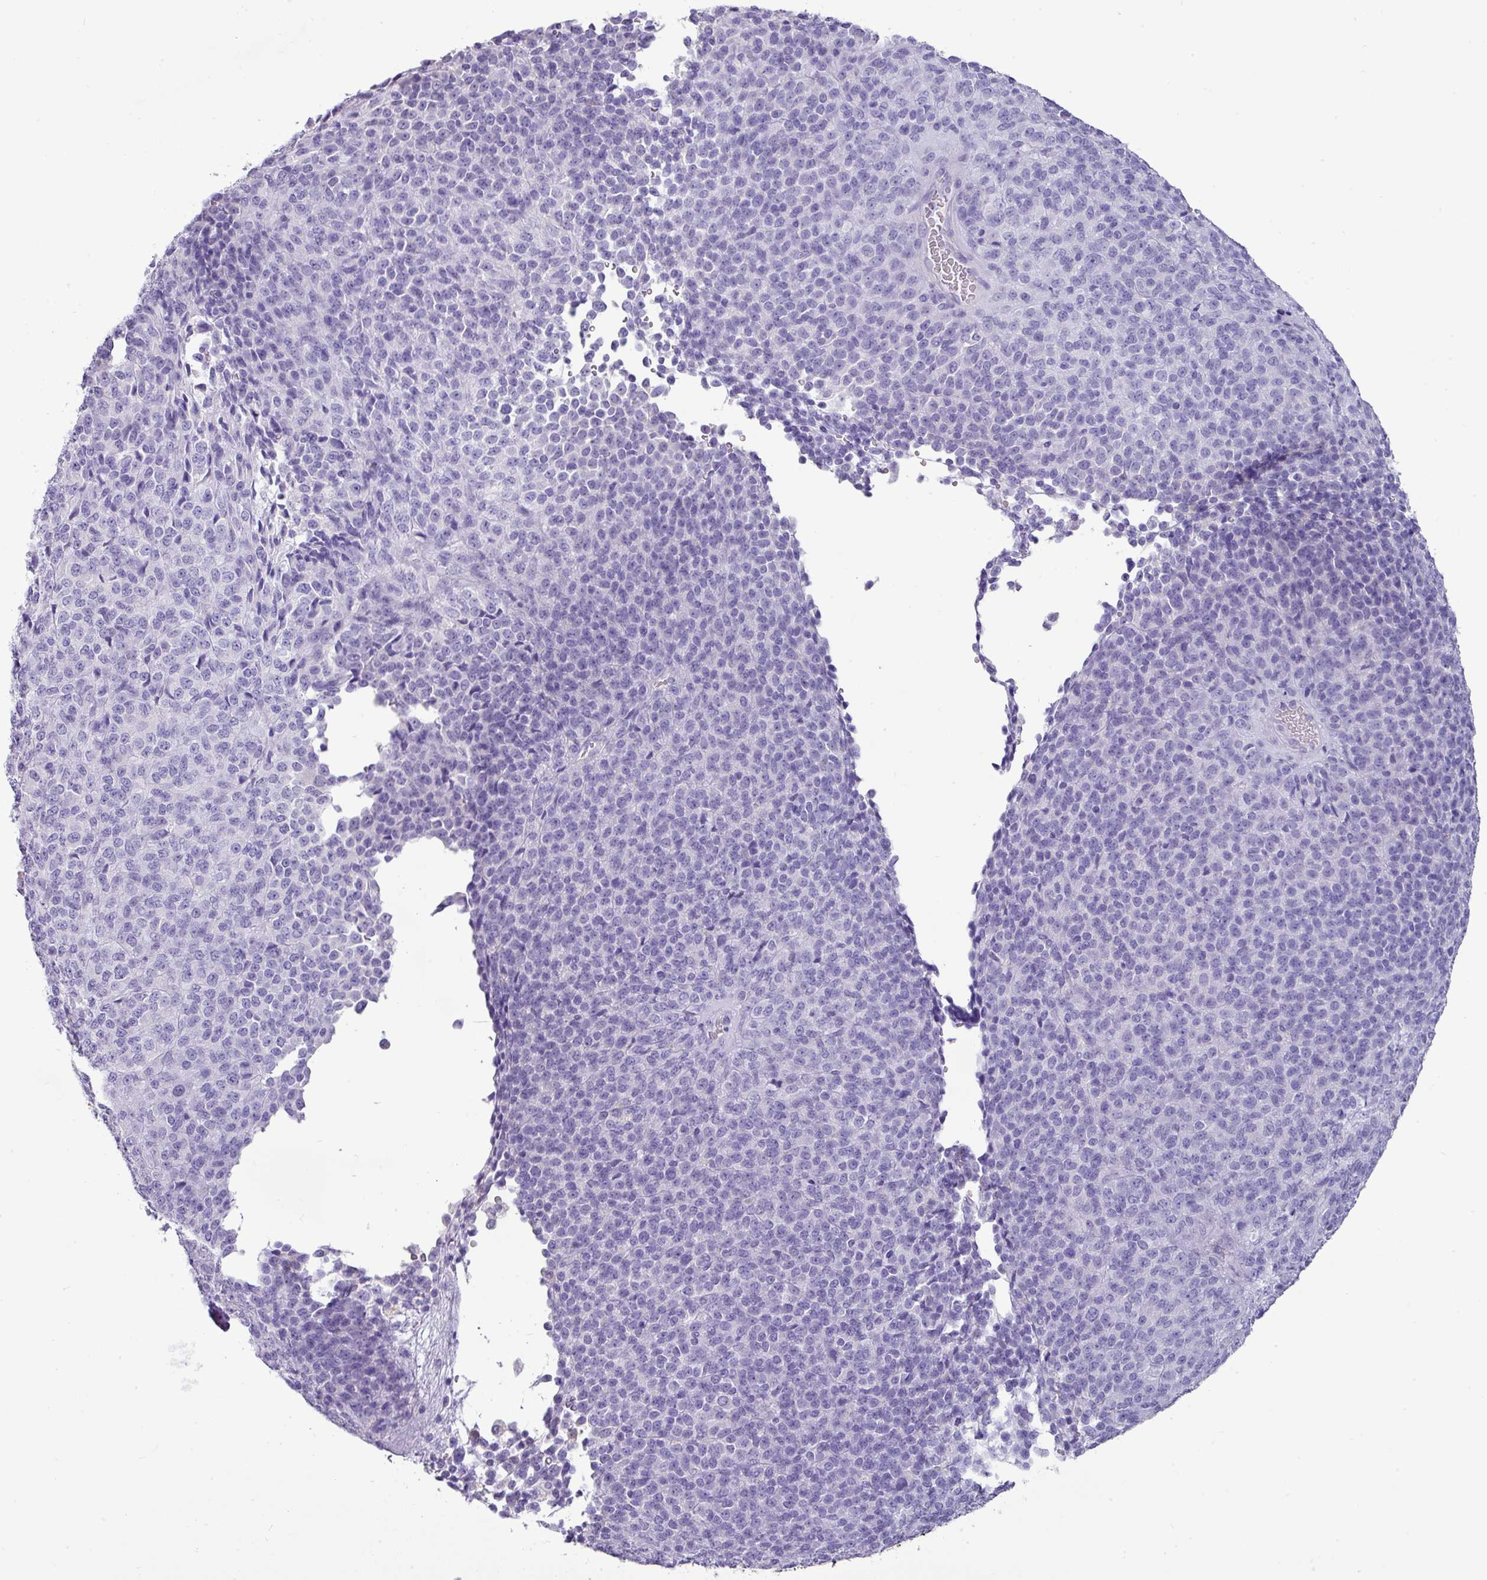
{"staining": {"intensity": "negative", "quantity": "none", "location": "none"}, "tissue": "melanoma", "cell_type": "Tumor cells", "image_type": "cancer", "snomed": [{"axis": "morphology", "description": "Malignant melanoma, Metastatic site"}, {"axis": "topography", "description": "Brain"}], "caption": "High power microscopy image of an IHC micrograph of malignant melanoma (metastatic site), revealing no significant staining in tumor cells. (DAB immunohistochemistry, high magnification).", "gene": "GSTA3", "patient": {"sex": "female", "age": 56}}